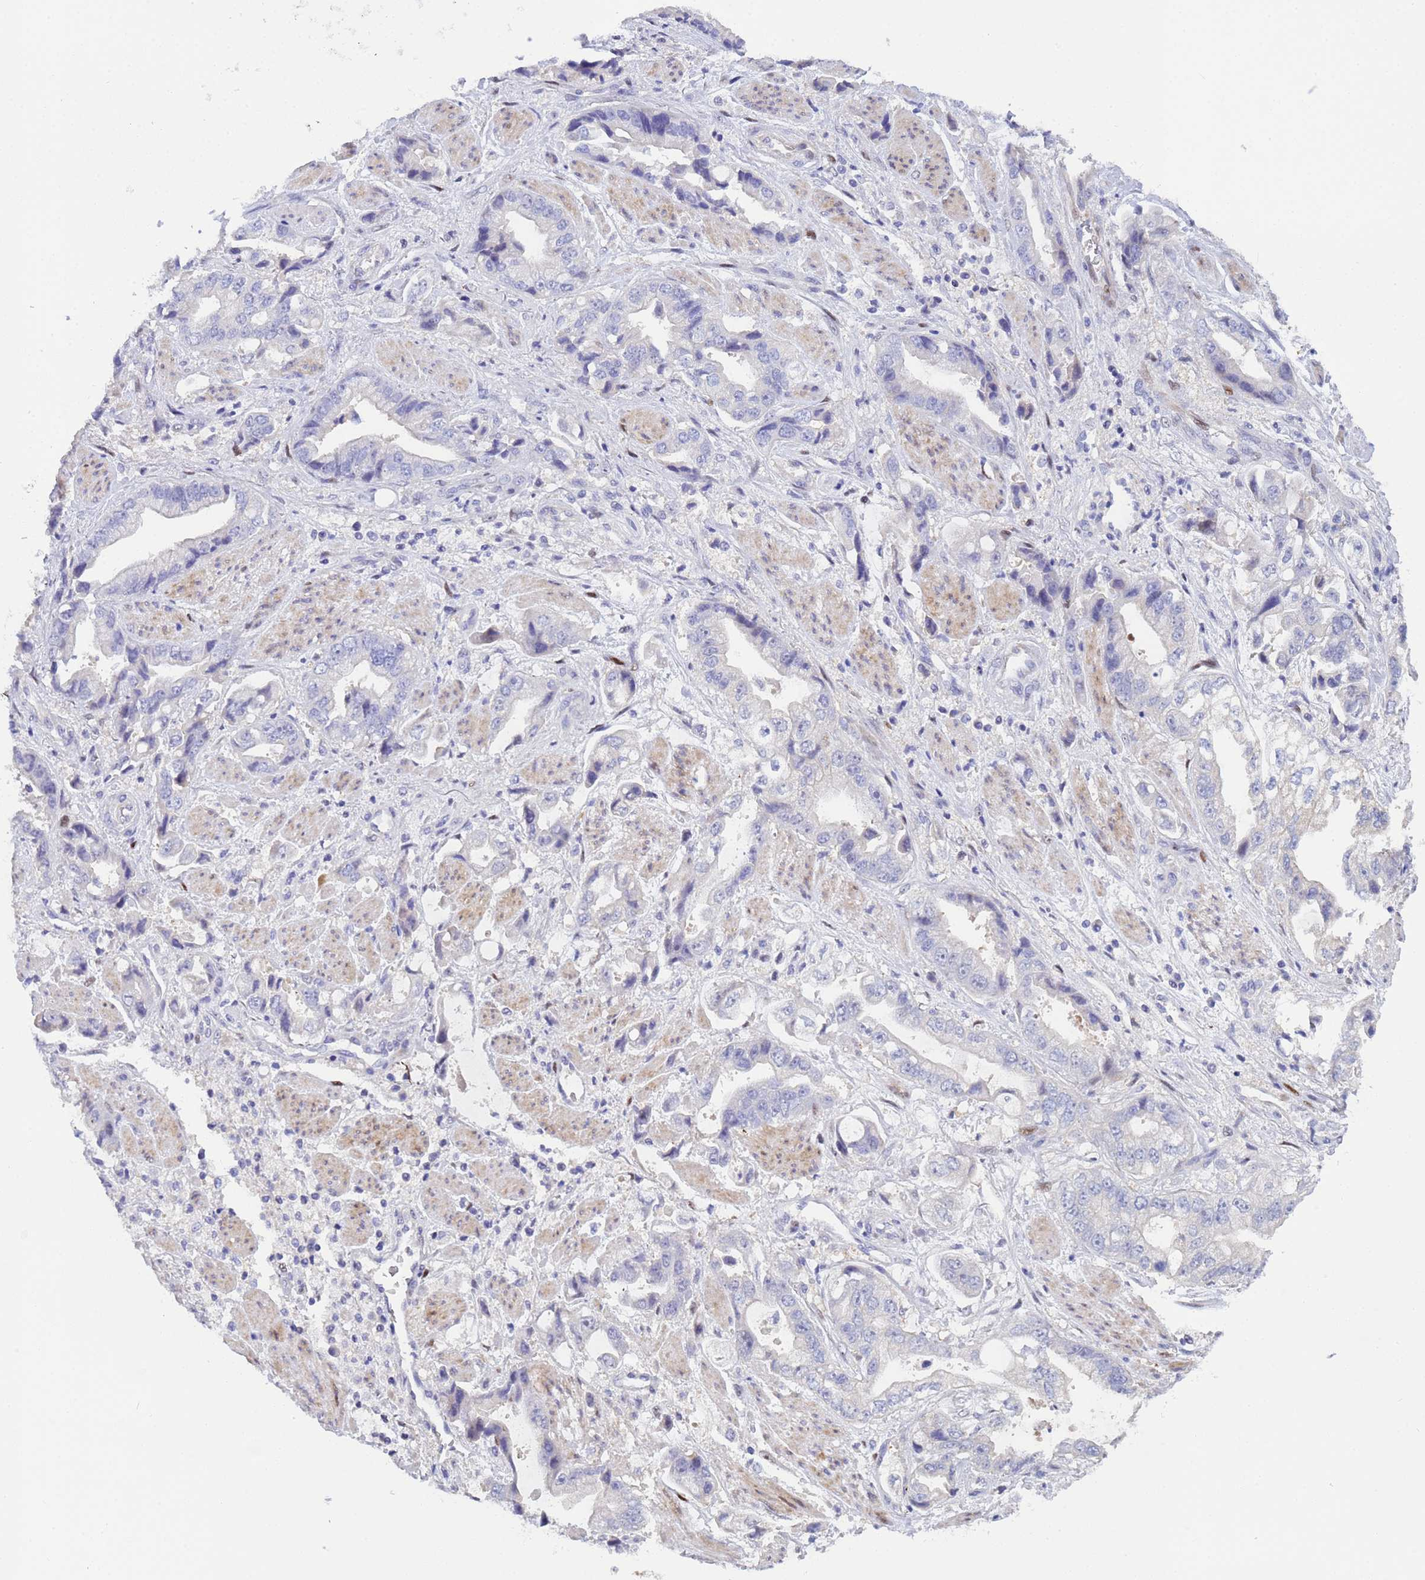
{"staining": {"intensity": "negative", "quantity": "none", "location": "none"}, "tissue": "stomach cancer", "cell_type": "Tumor cells", "image_type": "cancer", "snomed": [{"axis": "morphology", "description": "Adenocarcinoma, NOS"}, {"axis": "topography", "description": "Stomach"}], "caption": "Immunohistochemical staining of human stomach cancer (adenocarcinoma) exhibits no significant staining in tumor cells. (DAB (3,3'-diaminobenzidine) IHC visualized using brightfield microscopy, high magnification).", "gene": "PPP6R1", "patient": {"sex": "male", "age": 62}}